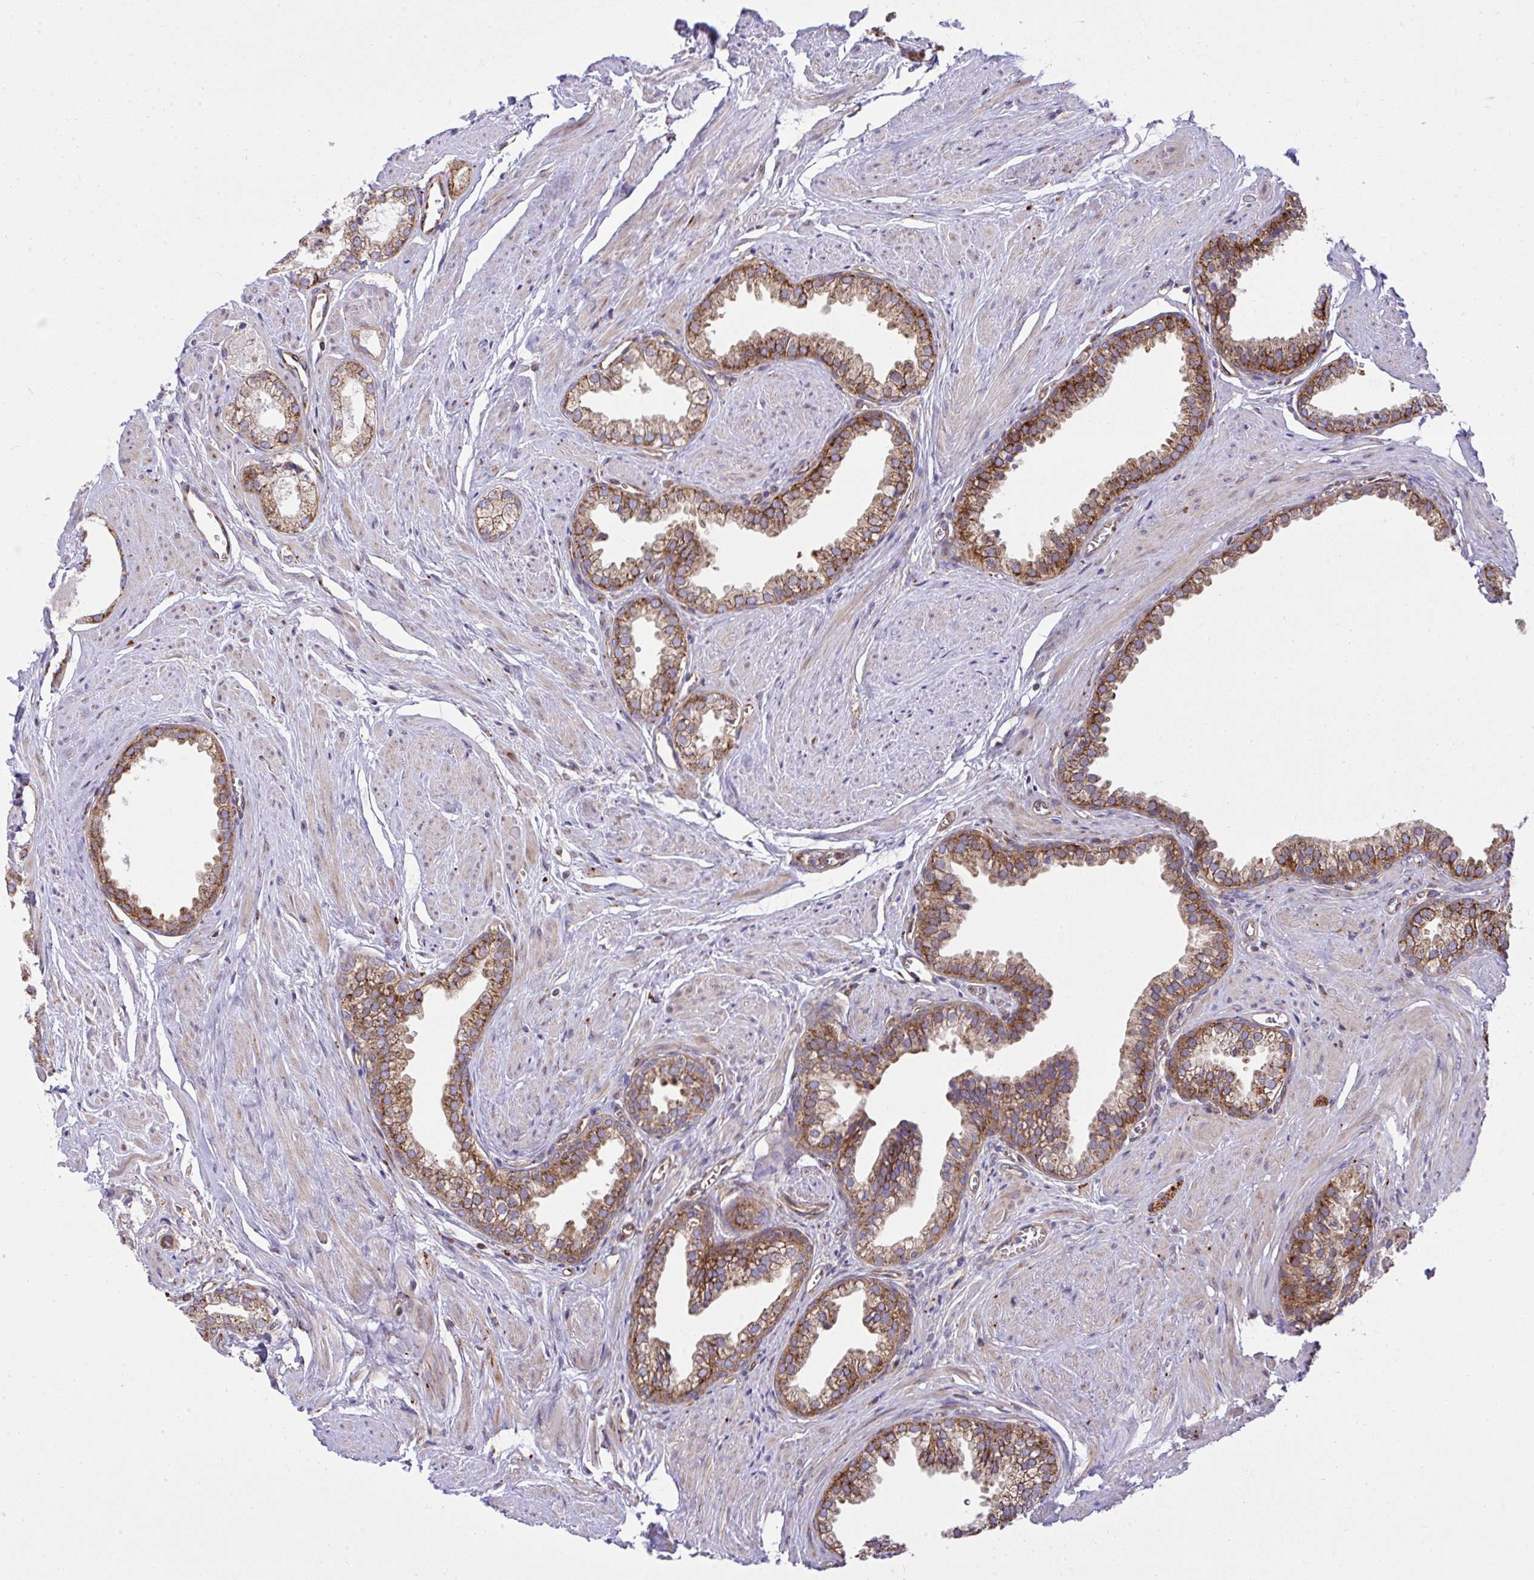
{"staining": {"intensity": "moderate", "quantity": ">75%", "location": "cytoplasmic/membranous"}, "tissue": "prostate", "cell_type": "Glandular cells", "image_type": "normal", "snomed": [{"axis": "morphology", "description": "Normal tissue, NOS"}, {"axis": "topography", "description": "Prostate"}, {"axis": "topography", "description": "Peripheral nerve tissue"}], "caption": "The immunohistochemical stain highlights moderate cytoplasmic/membranous staining in glandular cells of unremarkable prostate.", "gene": "NMNAT3", "patient": {"sex": "male", "age": 55}}